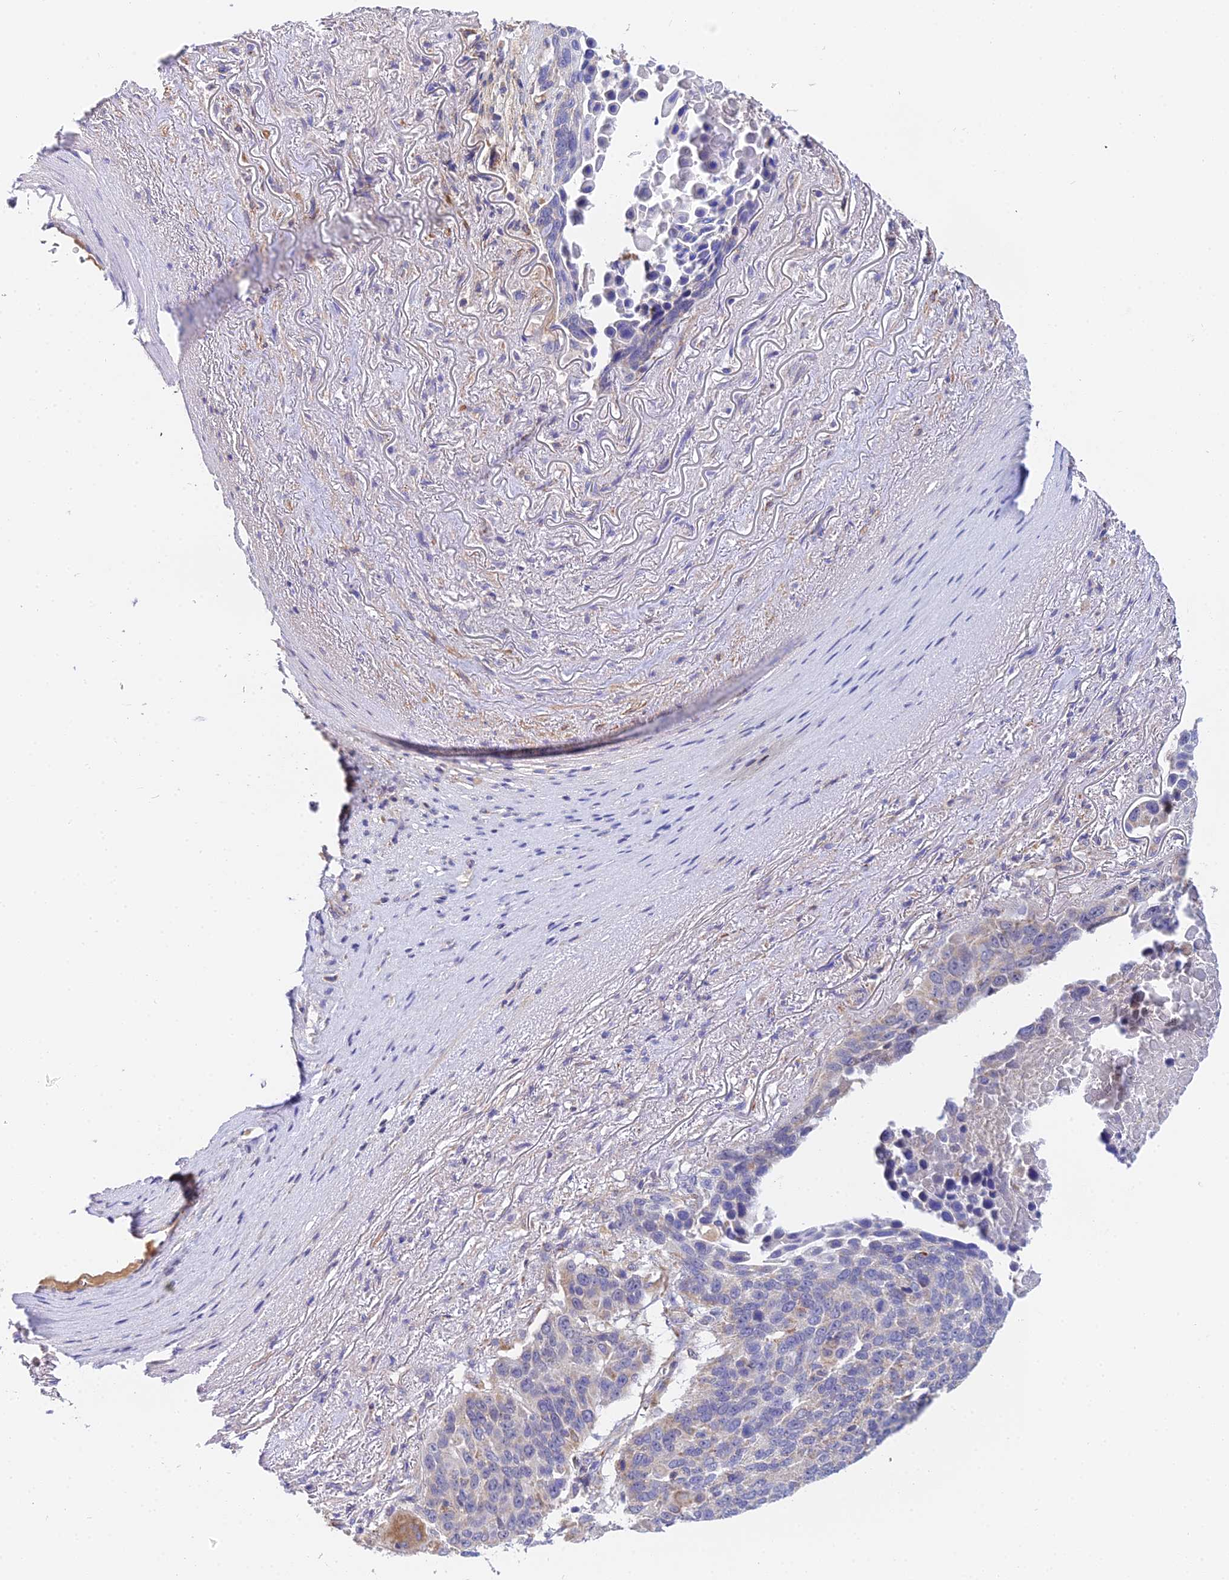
{"staining": {"intensity": "negative", "quantity": "none", "location": "none"}, "tissue": "lung cancer", "cell_type": "Tumor cells", "image_type": "cancer", "snomed": [{"axis": "morphology", "description": "Normal tissue, NOS"}, {"axis": "morphology", "description": "Squamous cell carcinoma, NOS"}, {"axis": "topography", "description": "Lymph node"}, {"axis": "topography", "description": "Lung"}], "caption": "IHC micrograph of neoplastic tissue: human squamous cell carcinoma (lung) stained with DAB (3,3'-diaminobenzidine) shows no significant protein positivity in tumor cells.", "gene": "ACOT2", "patient": {"sex": "male", "age": 66}}